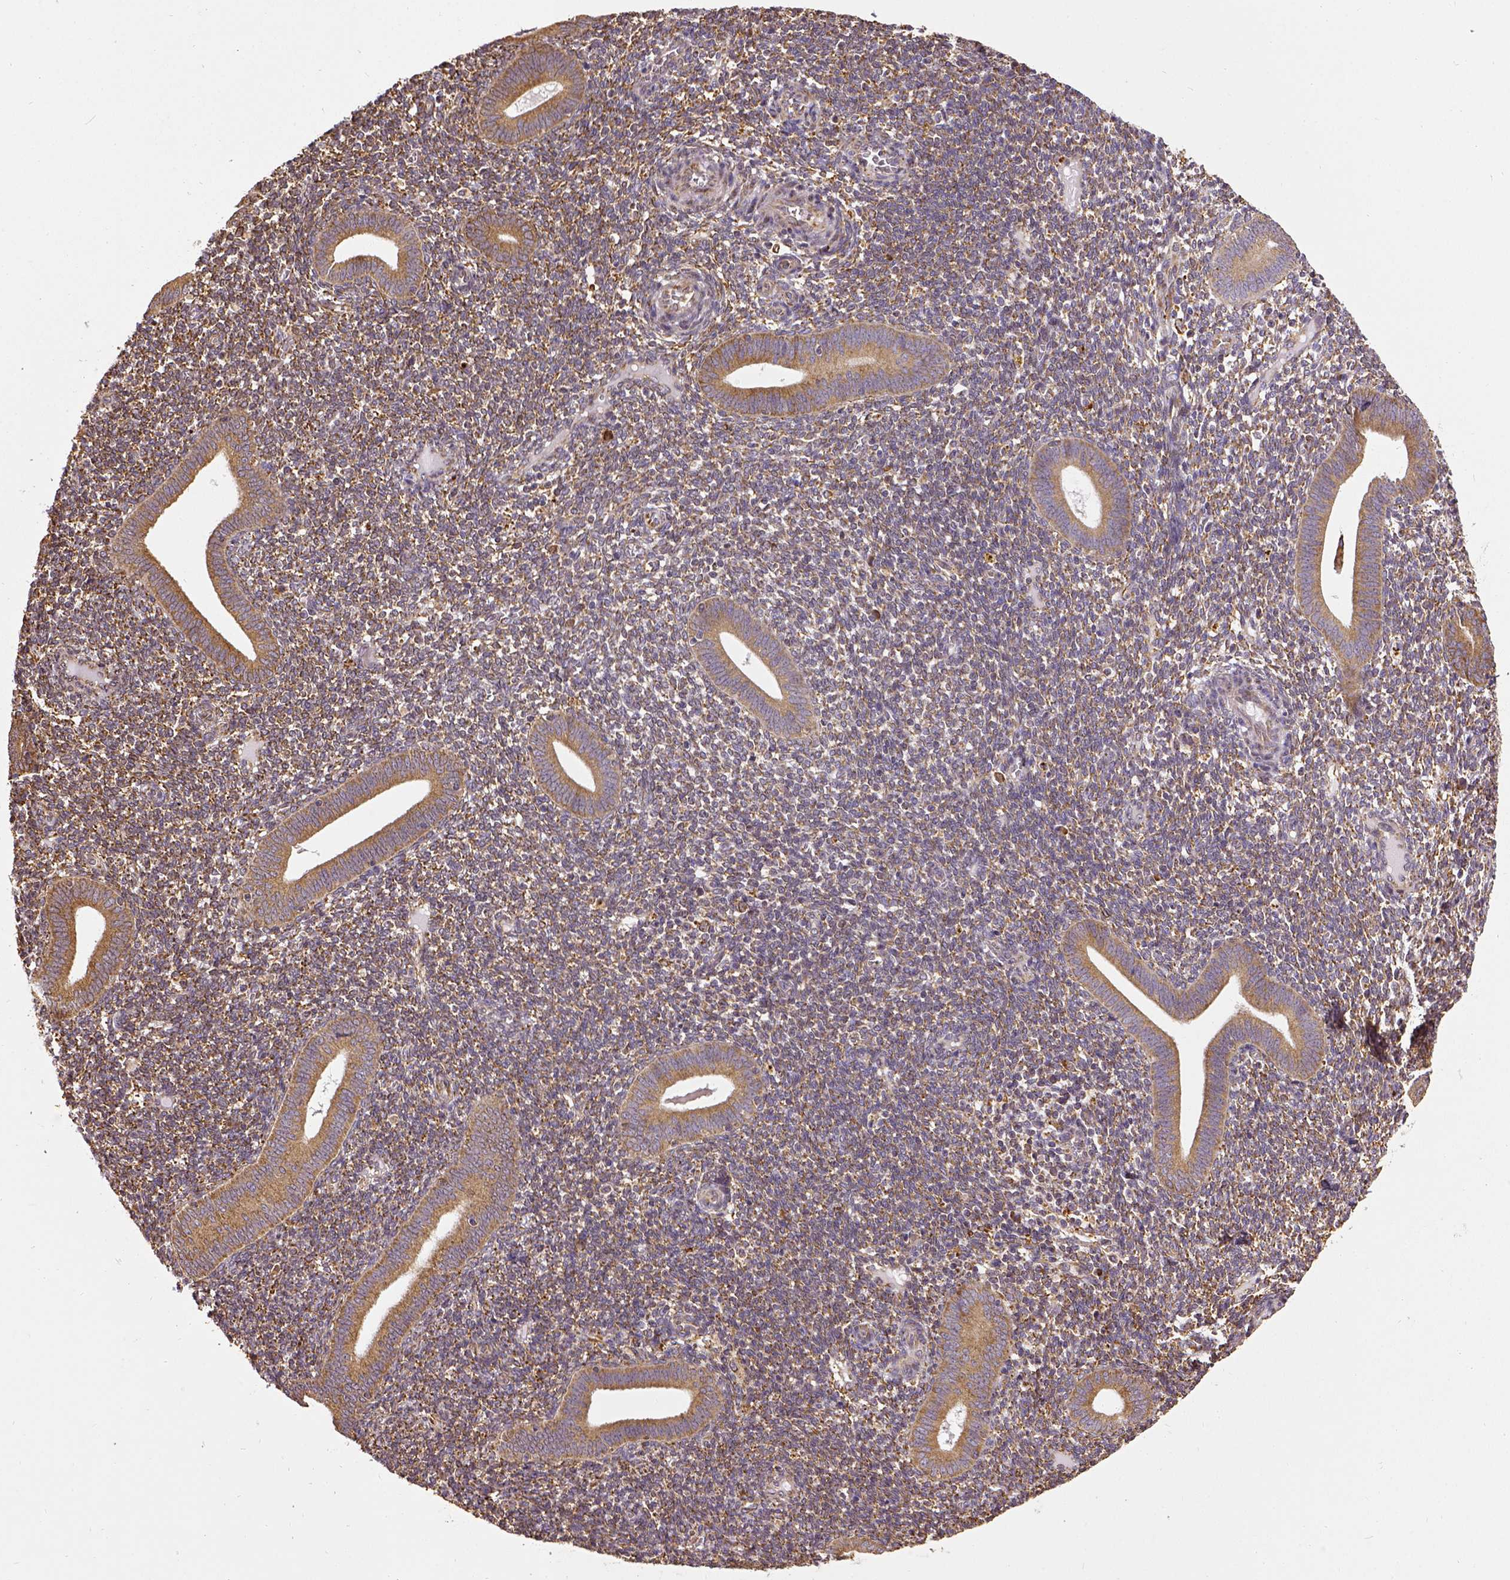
{"staining": {"intensity": "moderate", "quantity": ">75%", "location": "cytoplasmic/membranous"}, "tissue": "endometrium", "cell_type": "Cells in endometrial stroma", "image_type": "normal", "snomed": [{"axis": "morphology", "description": "Normal tissue, NOS"}, {"axis": "topography", "description": "Endometrium"}], "caption": "Protein staining of benign endometrium exhibits moderate cytoplasmic/membranous positivity in approximately >75% of cells in endometrial stroma.", "gene": "MTDH", "patient": {"sex": "female", "age": 25}}